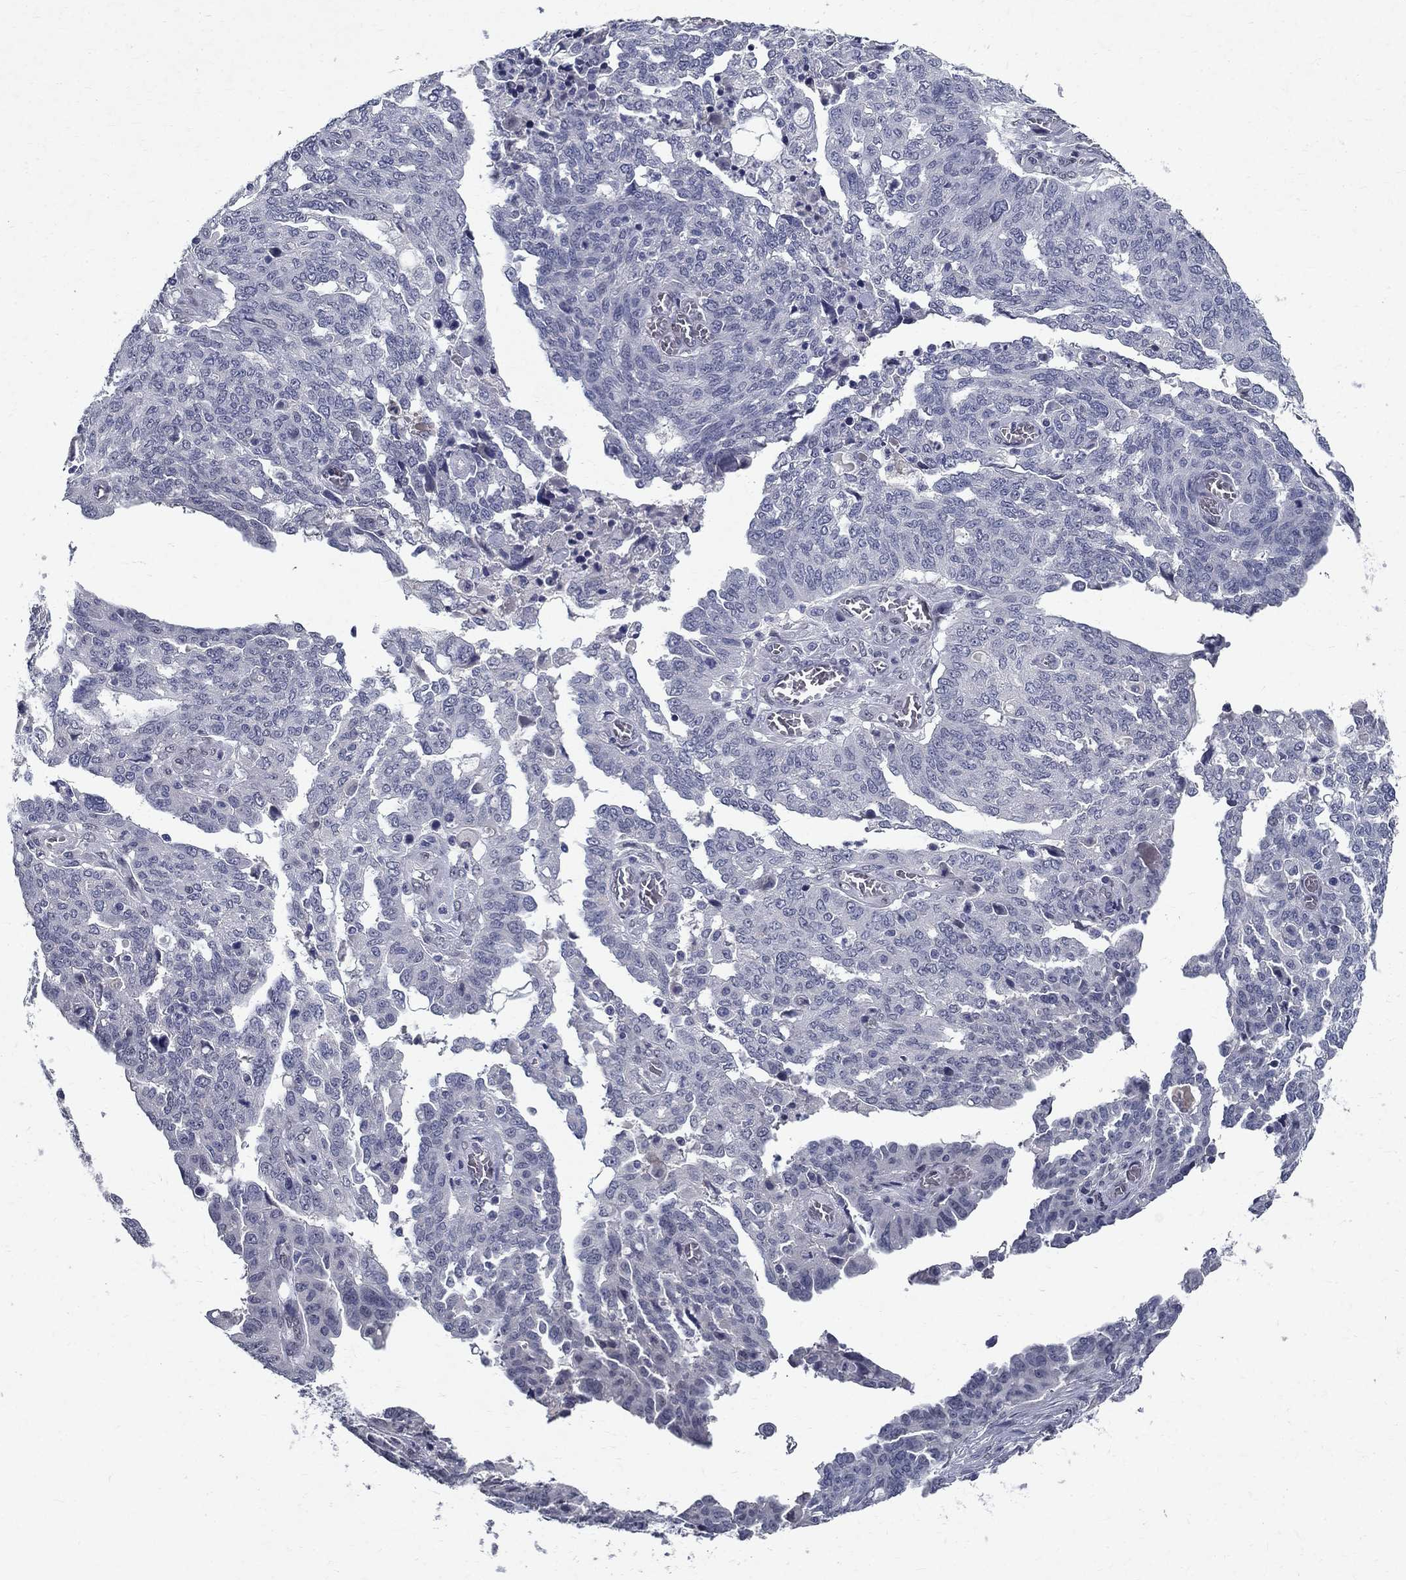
{"staining": {"intensity": "negative", "quantity": "none", "location": "none"}, "tissue": "ovarian cancer", "cell_type": "Tumor cells", "image_type": "cancer", "snomed": [{"axis": "morphology", "description": "Cystadenocarcinoma, serous, NOS"}, {"axis": "topography", "description": "Ovary"}], "caption": "Immunohistochemistry micrograph of neoplastic tissue: human ovarian cancer (serous cystadenocarcinoma) stained with DAB reveals no significant protein positivity in tumor cells. (Brightfield microscopy of DAB (3,3'-diaminobenzidine) immunohistochemistry at high magnification).", "gene": "RBFOX1", "patient": {"sex": "female", "age": 67}}